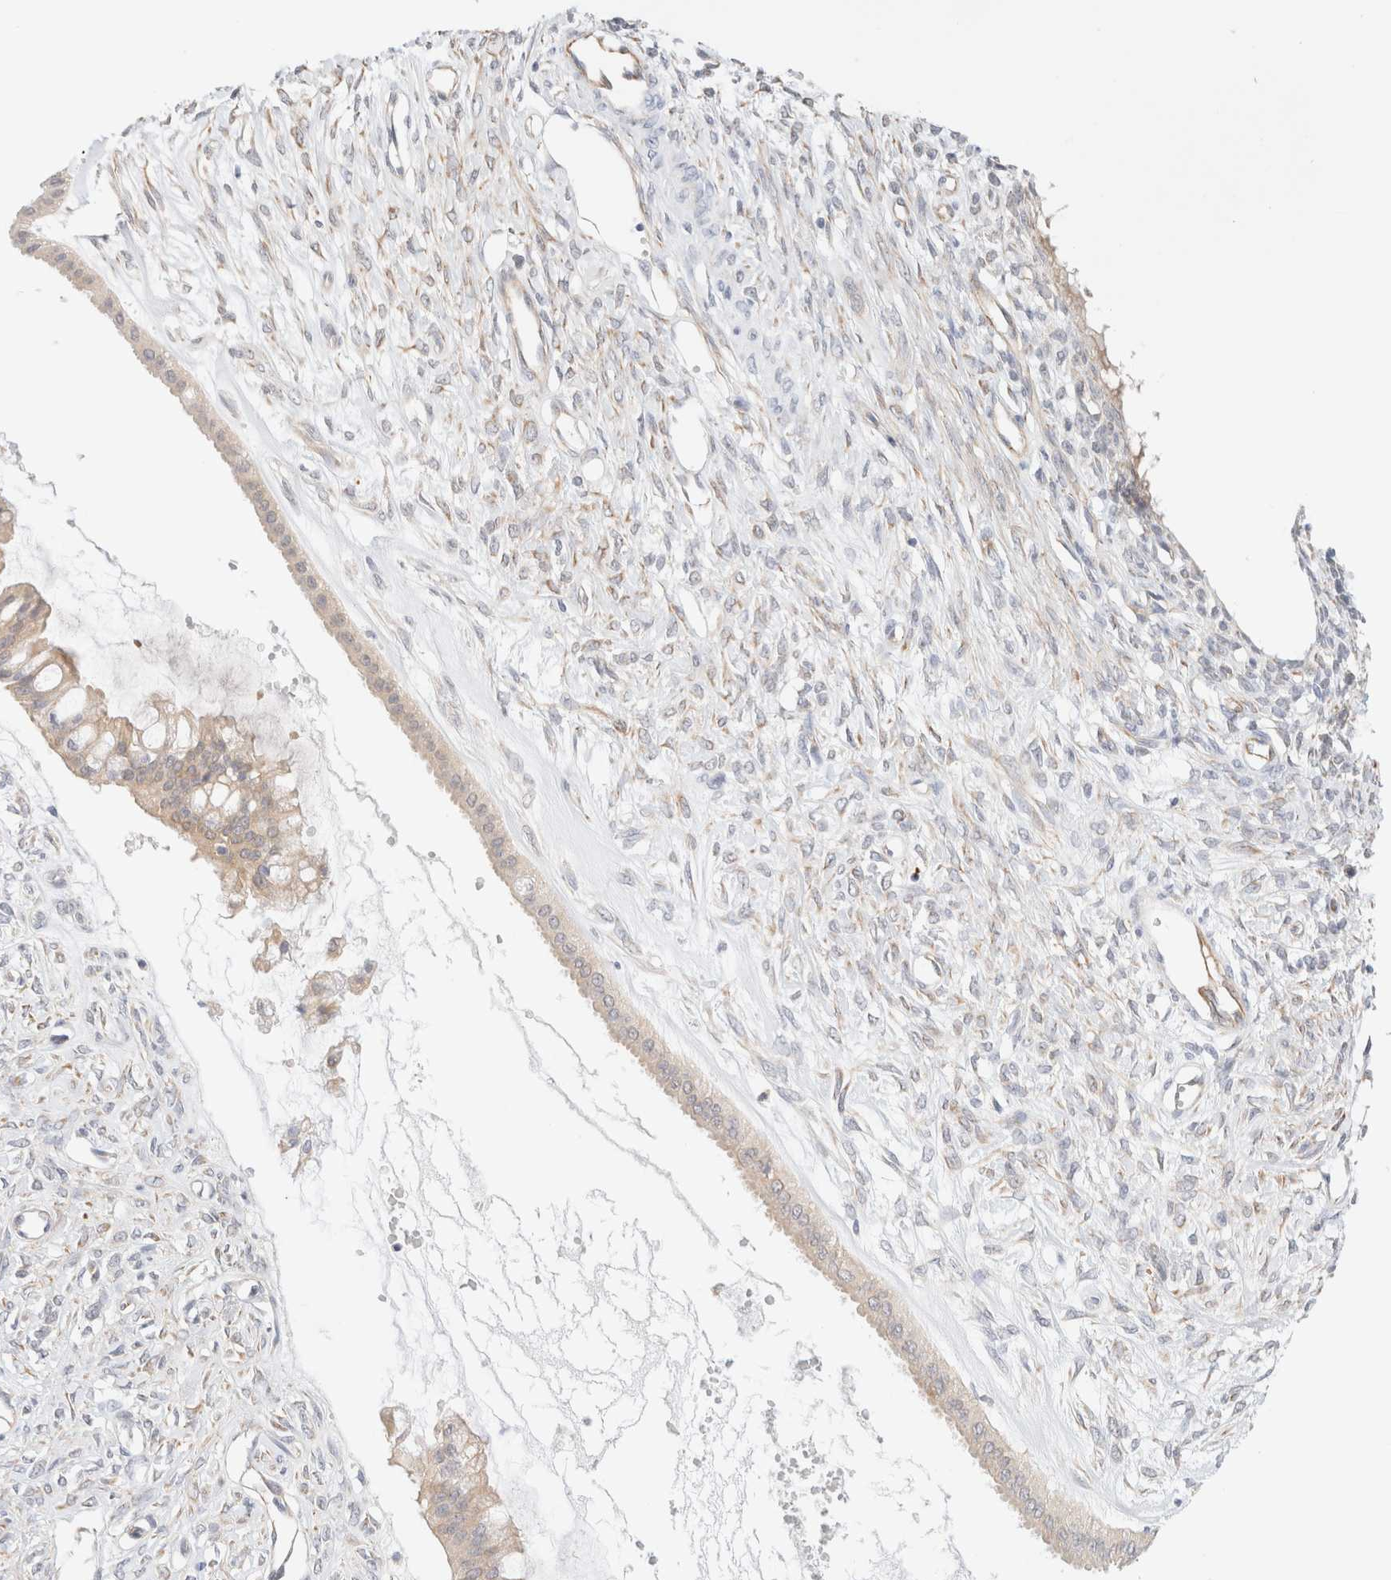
{"staining": {"intensity": "weak", "quantity": ">75%", "location": "cytoplasmic/membranous"}, "tissue": "ovarian cancer", "cell_type": "Tumor cells", "image_type": "cancer", "snomed": [{"axis": "morphology", "description": "Cystadenocarcinoma, mucinous, NOS"}, {"axis": "topography", "description": "Ovary"}], "caption": "Weak cytoplasmic/membranous protein expression is seen in approximately >75% of tumor cells in ovarian cancer (mucinous cystadenocarcinoma). Using DAB (brown) and hematoxylin (blue) stains, captured at high magnification using brightfield microscopy.", "gene": "UNC13B", "patient": {"sex": "female", "age": 73}}